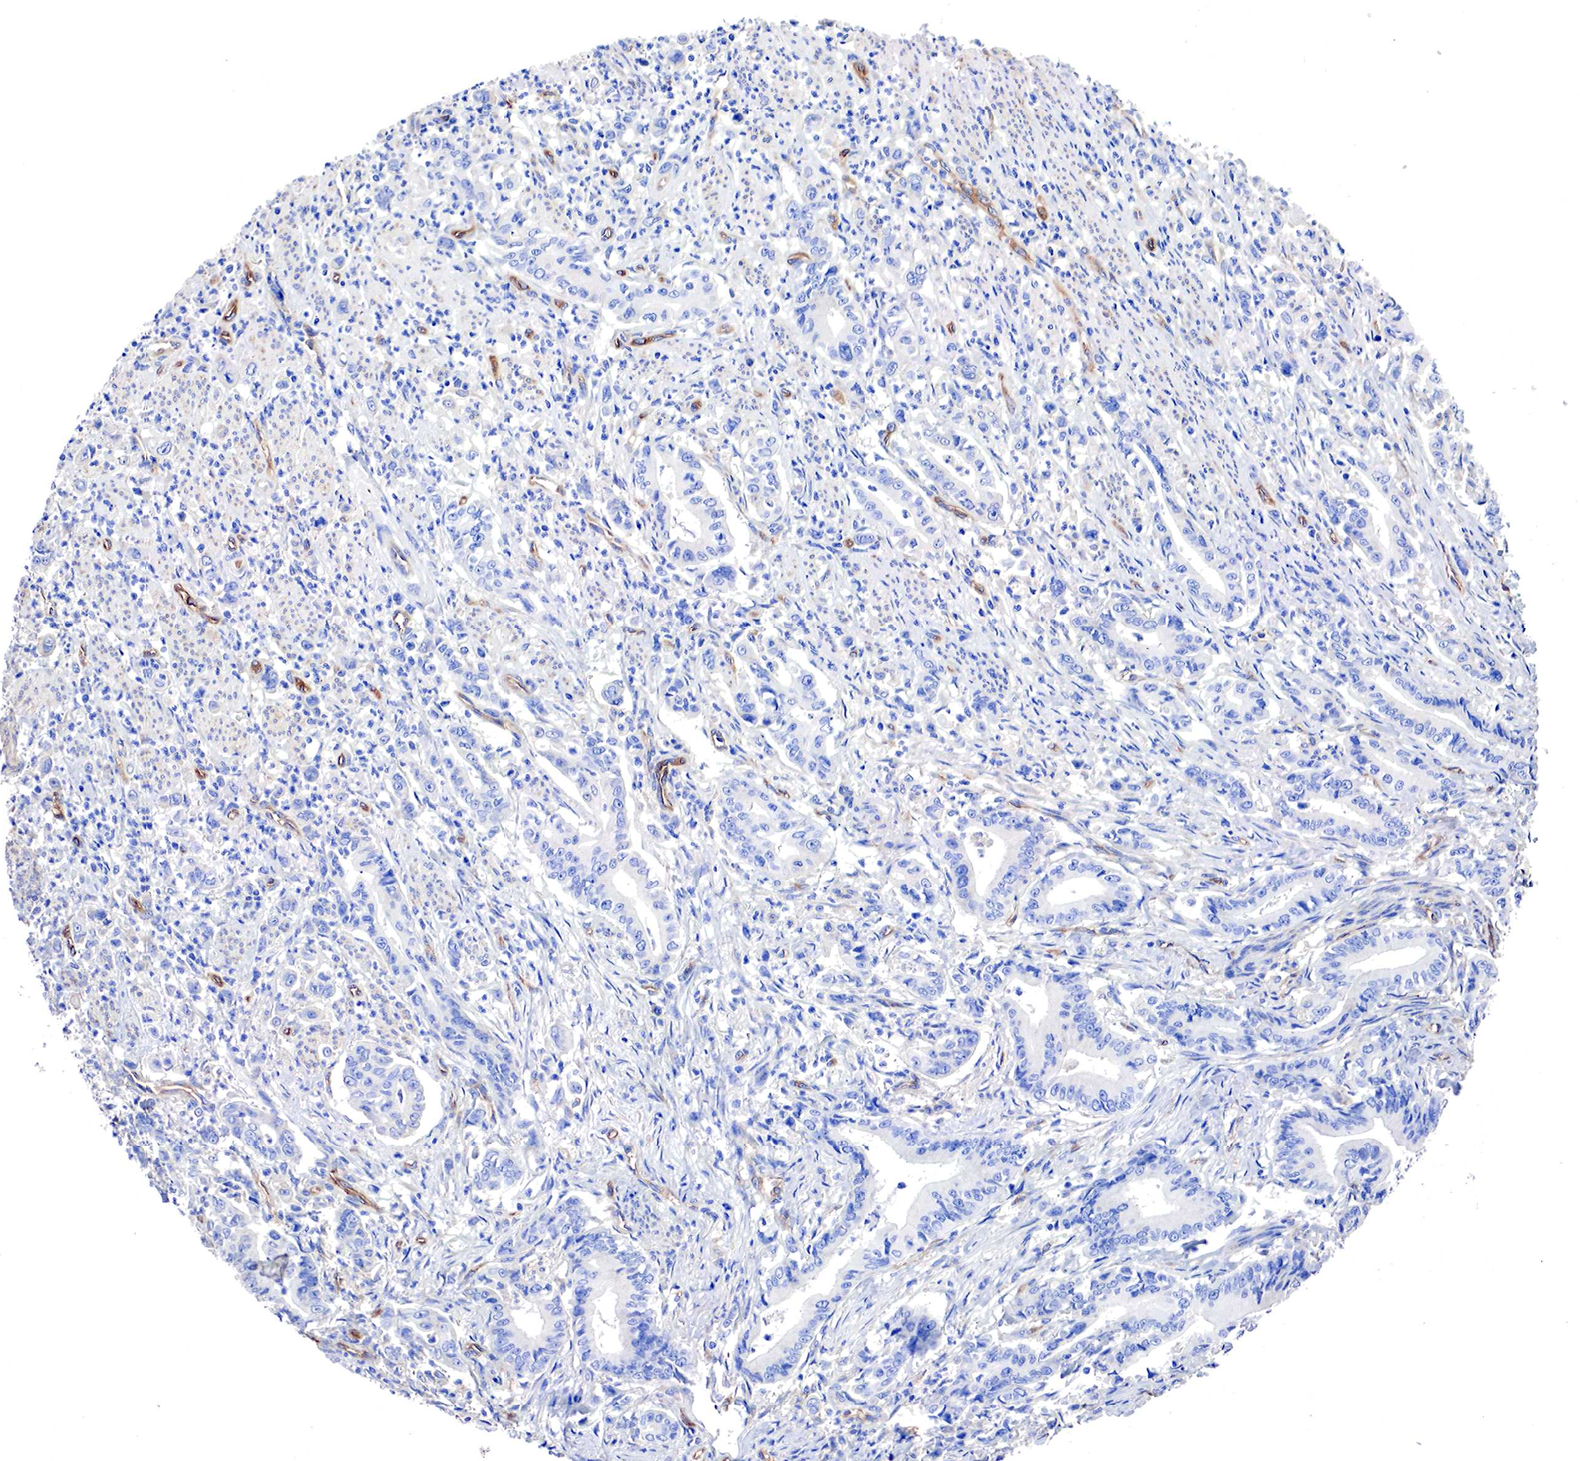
{"staining": {"intensity": "negative", "quantity": "none", "location": "none"}, "tissue": "stomach cancer", "cell_type": "Tumor cells", "image_type": "cancer", "snomed": [{"axis": "morphology", "description": "Adenocarcinoma, NOS"}, {"axis": "topography", "description": "Stomach"}], "caption": "There is no significant expression in tumor cells of stomach adenocarcinoma.", "gene": "RDX", "patient": {"sex": "female", "age": 76}}